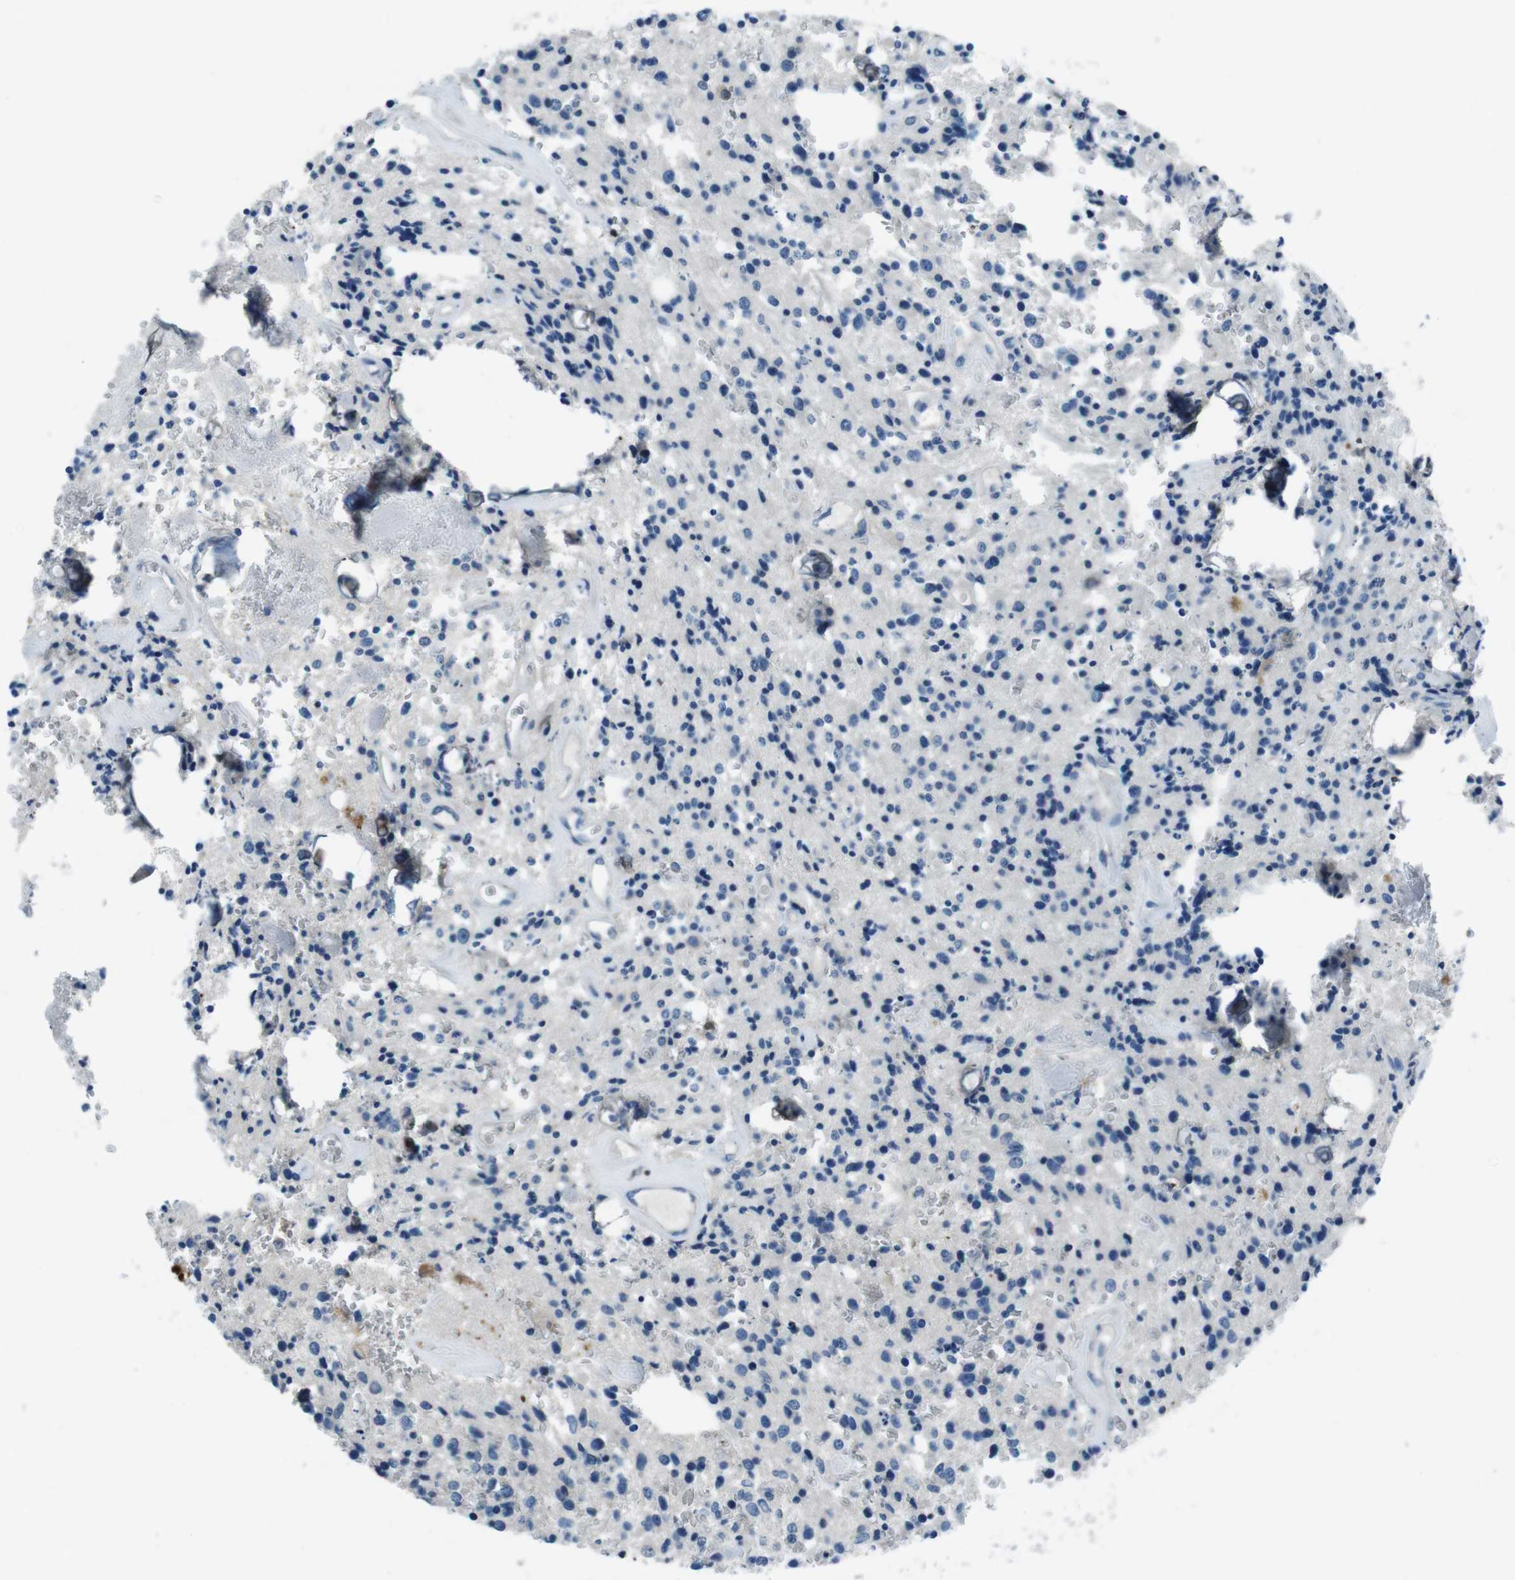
{"staining": {"intensity": "negative", "quantity": "none", "location": "none"}, "tissue": "glioma", "cell_type": "Tumor cells", "image_type": "cancer", "snomed": [{"axis": "morphology", "description": "Glioma, malignant, Low grade"}, {"axis": "topography", "description": "Brain"}], "caption": "Immunohistochemical staining of human glioma exhibits no significant expression in tumor cells.", "gene": "TULP3", "patient": {"sex": "male", "age": 58}}